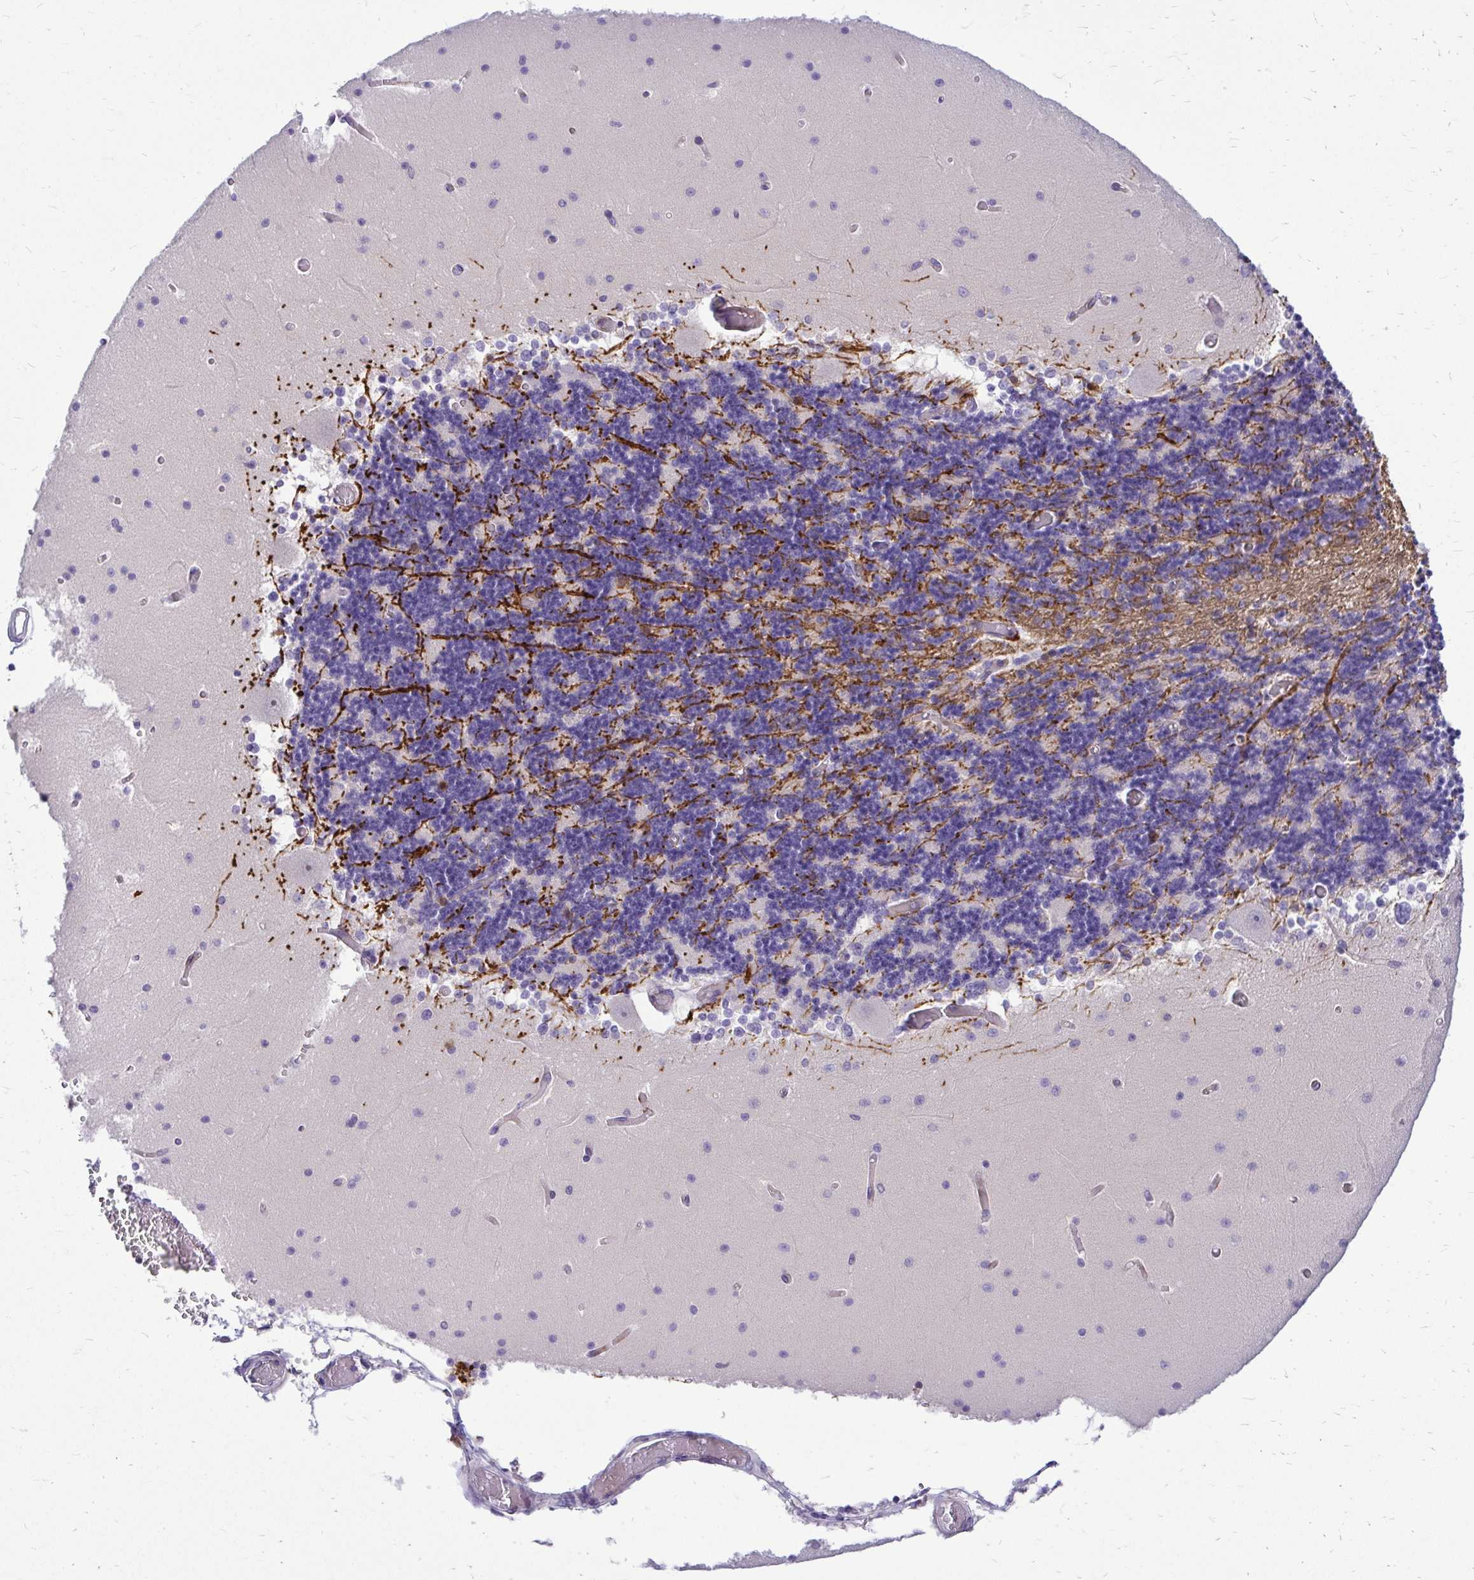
{"staining": {"intensity": "weak", "quantity": "<25%", "location": "cytoplasmic/membranous"}, "tissue": "cerebellum", "cell_type": "Cells in granular layer", "image_type": "normal", "snomed": [{"axis": "morphology", "description": "Normal tissue, NOS"}, {"axis": "topography", "description": "Cerebellum"}], "caption": "Immunohistochemical staining of unremarkable cerebellum shows no significant expression in cells in granular layer.", "gene": "ZSWIM9", "patient": {"sex": "female", "age": 28}}